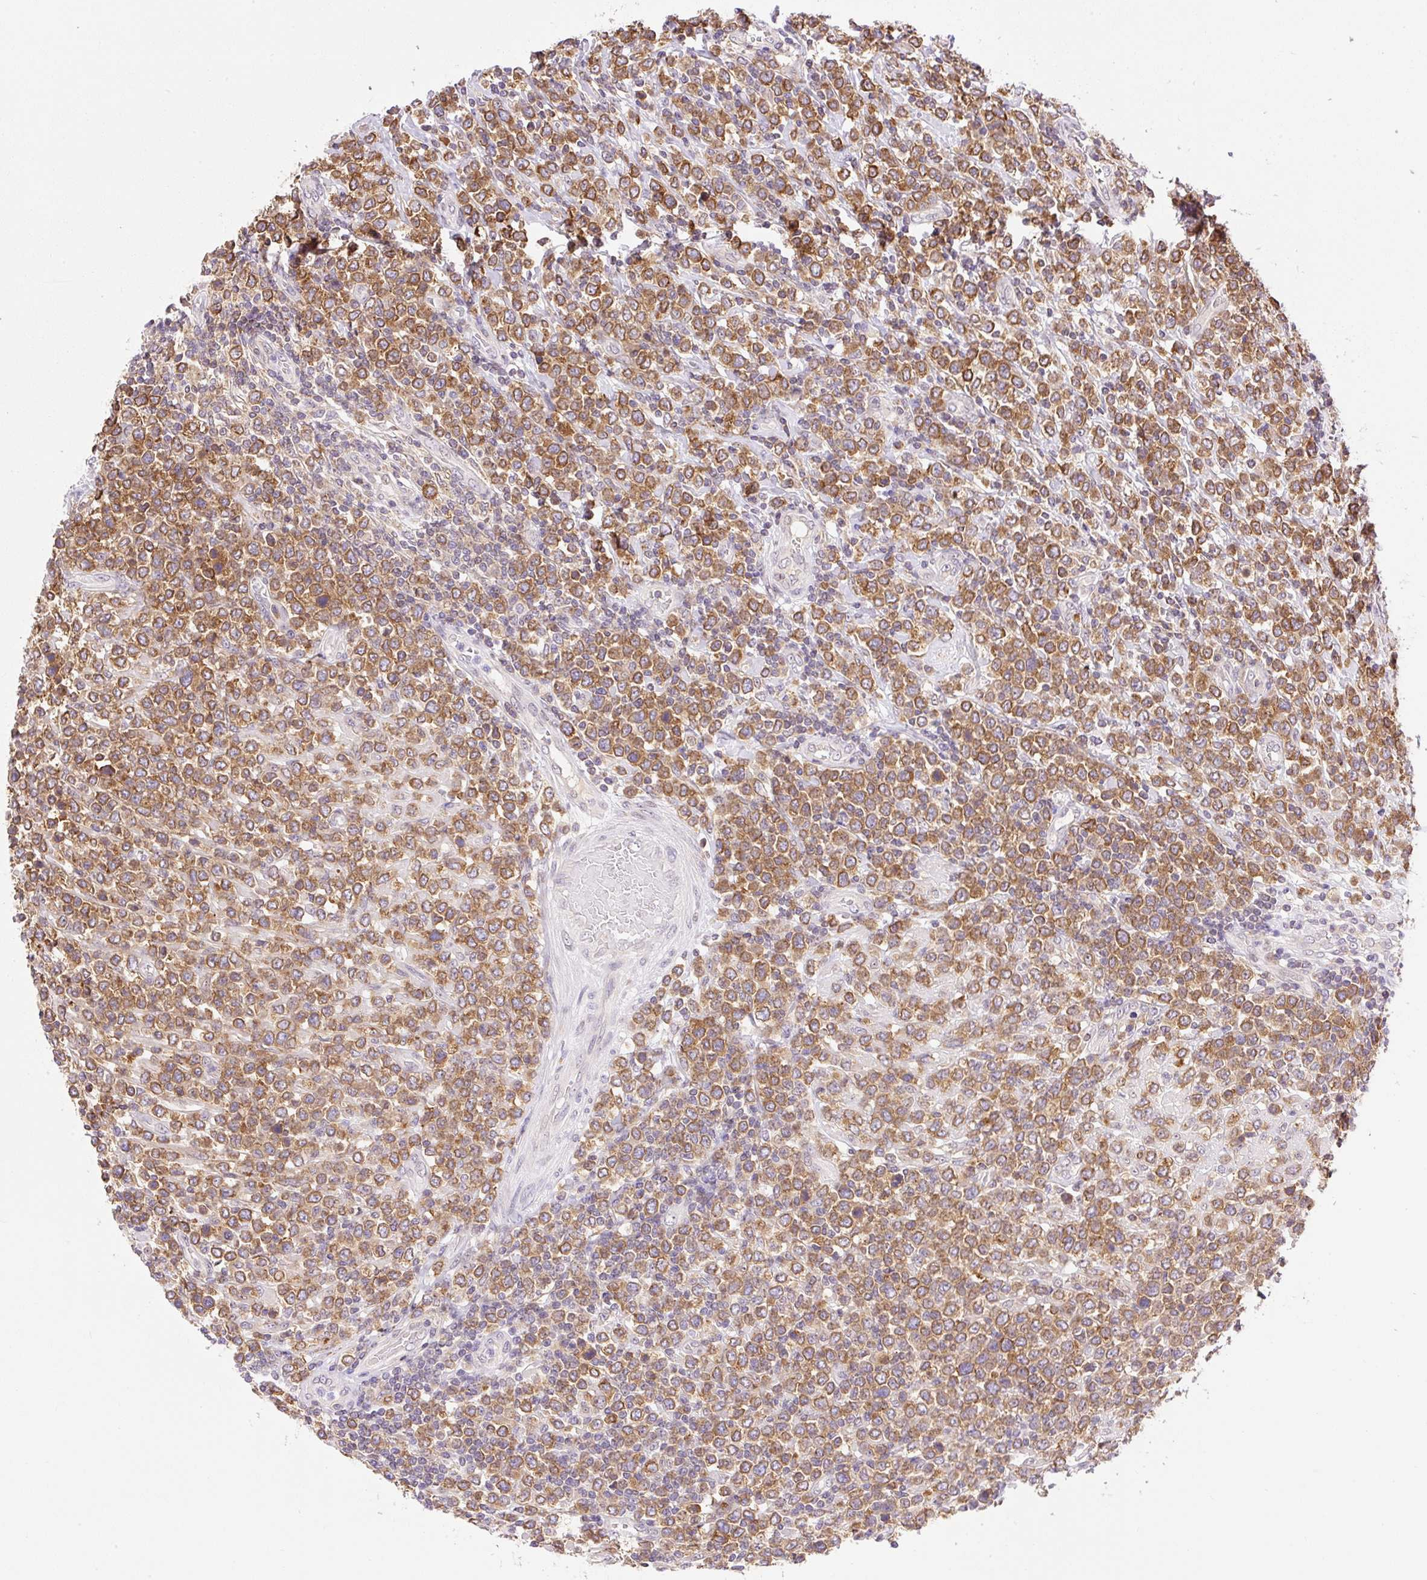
{"staining": {"intensity": "moderate", "quantity": ">75%", "location": "cytoplasmic/membranous"}, "tissue": "lymphoma", "cell_type": "Tumor cells", "image_type": "cancer", "snomed": [{"axis": "morphology", "description": "Malignant lymphoma, non-Hodgkin's type, High grade"}, {"axis": "topography", "description": "Soft tissue"}], "caption": "This is an image of IHC staining of malignant lymphoma, non-Hodgkin's type (high-grade), which shows moderate expression in the cytoplasmic/membranous of tumor cells.", "gene": "CARD11", "patient": {"sex": "female", "age": 56}}